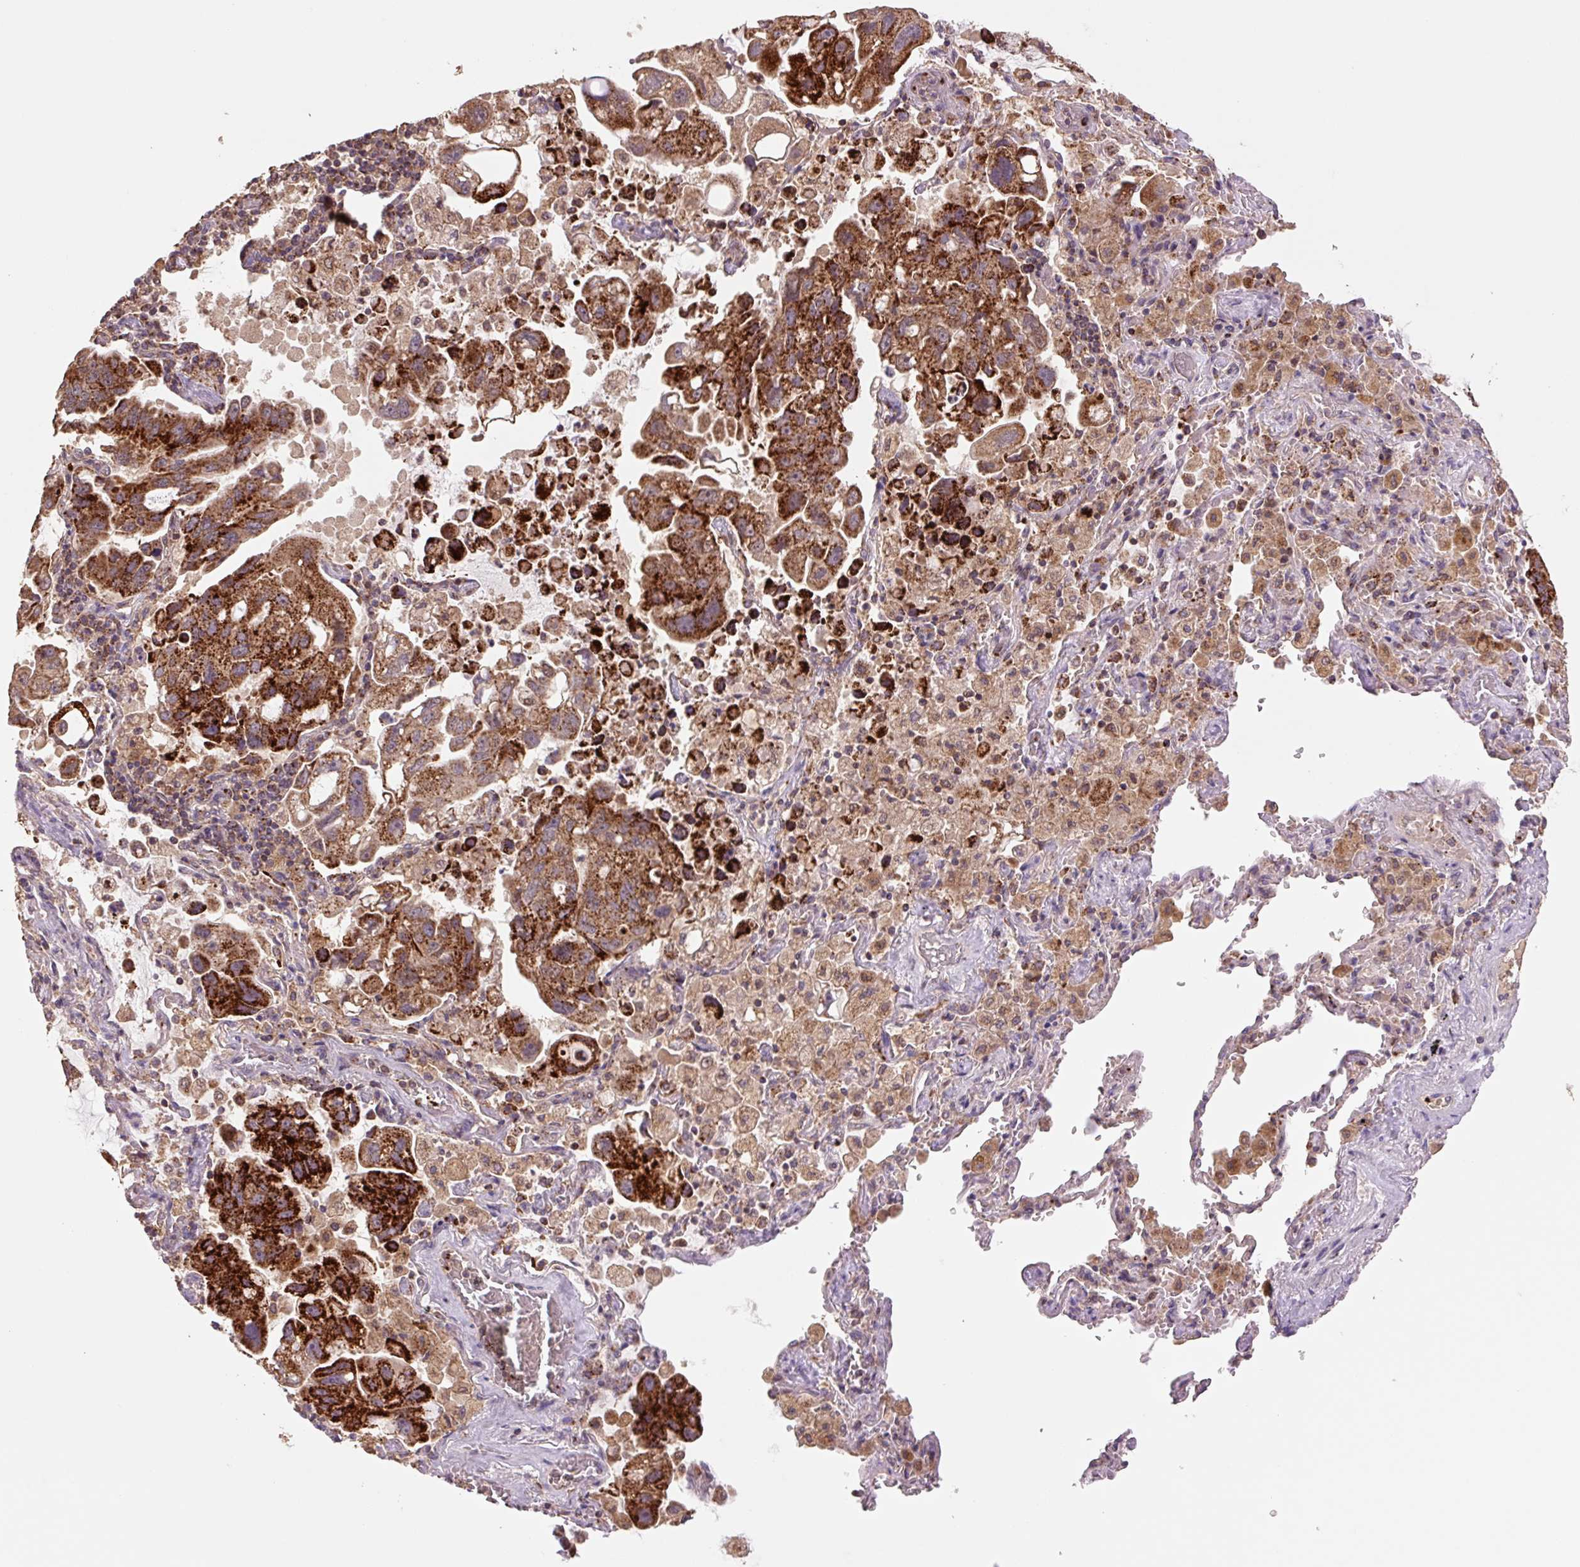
{"staining": {"intensity": "strong", "quantity": "25%-75%", "location": "cytoplasmic/membranous"}, "tissue": "lung cancer", "cell_type": "Tumor cells", "image_type": "cancer", "snomed": [{"axis": "morphology", "description": "Adenocarcinoma, NOS"}, {"axis": "topography", "description": "Lung"}], "caption": "DAB (3,3'-diaminobenzidine) immunohistochemical staining of lung adenocarcinoma displays strong cytoplasmic/membranous protein positivity in about 25%-75% of tumor cells.", "gene": "TMEM160", "patient": {"sex": "male", "age": 64}}